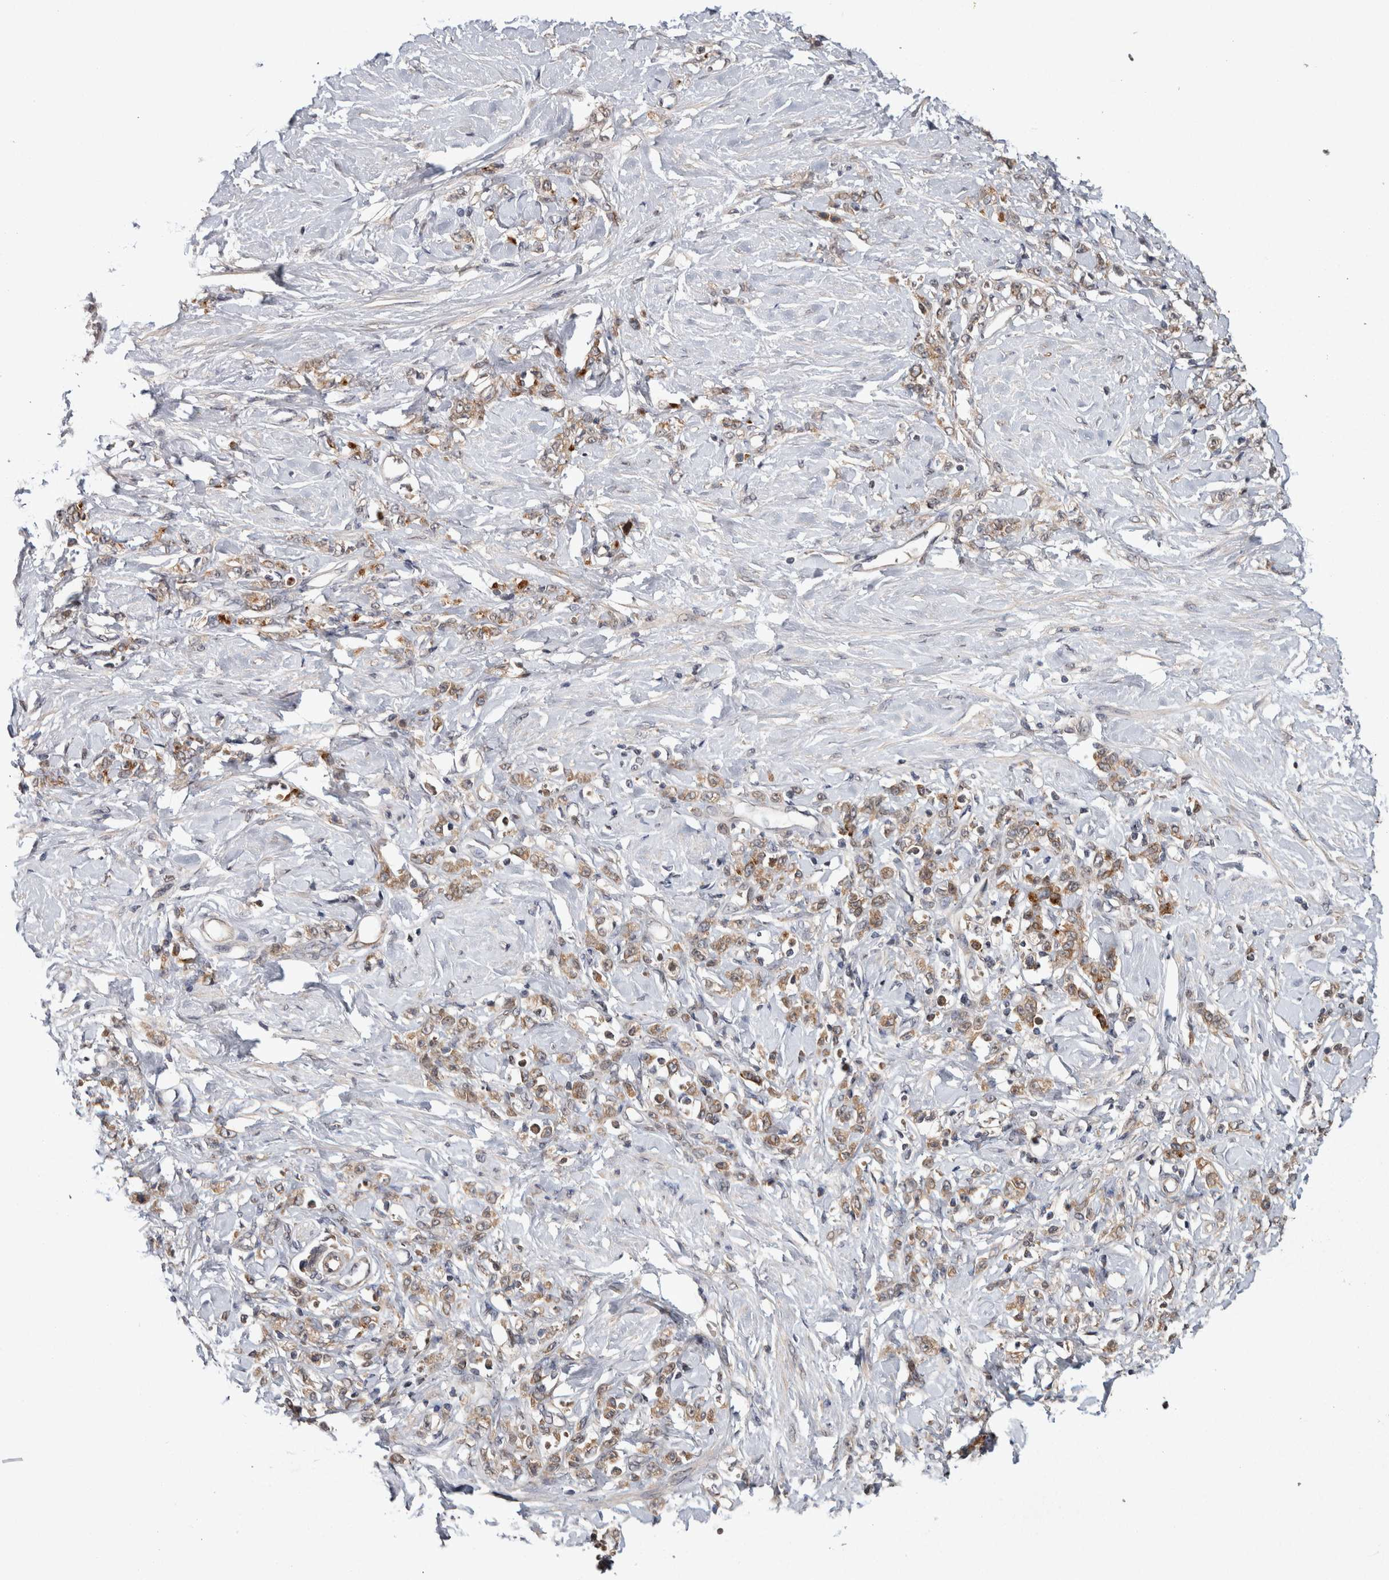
{"staining": {"intensity": "weak", "quantity": ">75%", "location": "cytoplasmic/membranous"}, "tissue": "stomach cancer", "cell_type": "Tumor cells", "image_type": "cancer", "snomed": [{"axis": "morphology", "description": "Adenocarcinoma, NOS"}, {"axis": "topography", "description": "Stomach"}], "caption": "Protein expression analysis of adenocarcinoma (stomach) exhibits weak cytoplasmic/membranous staining in about >75% of tumor cells.", "gene": "HMOX2", "patient": {"sex": "male", "age": 82}}